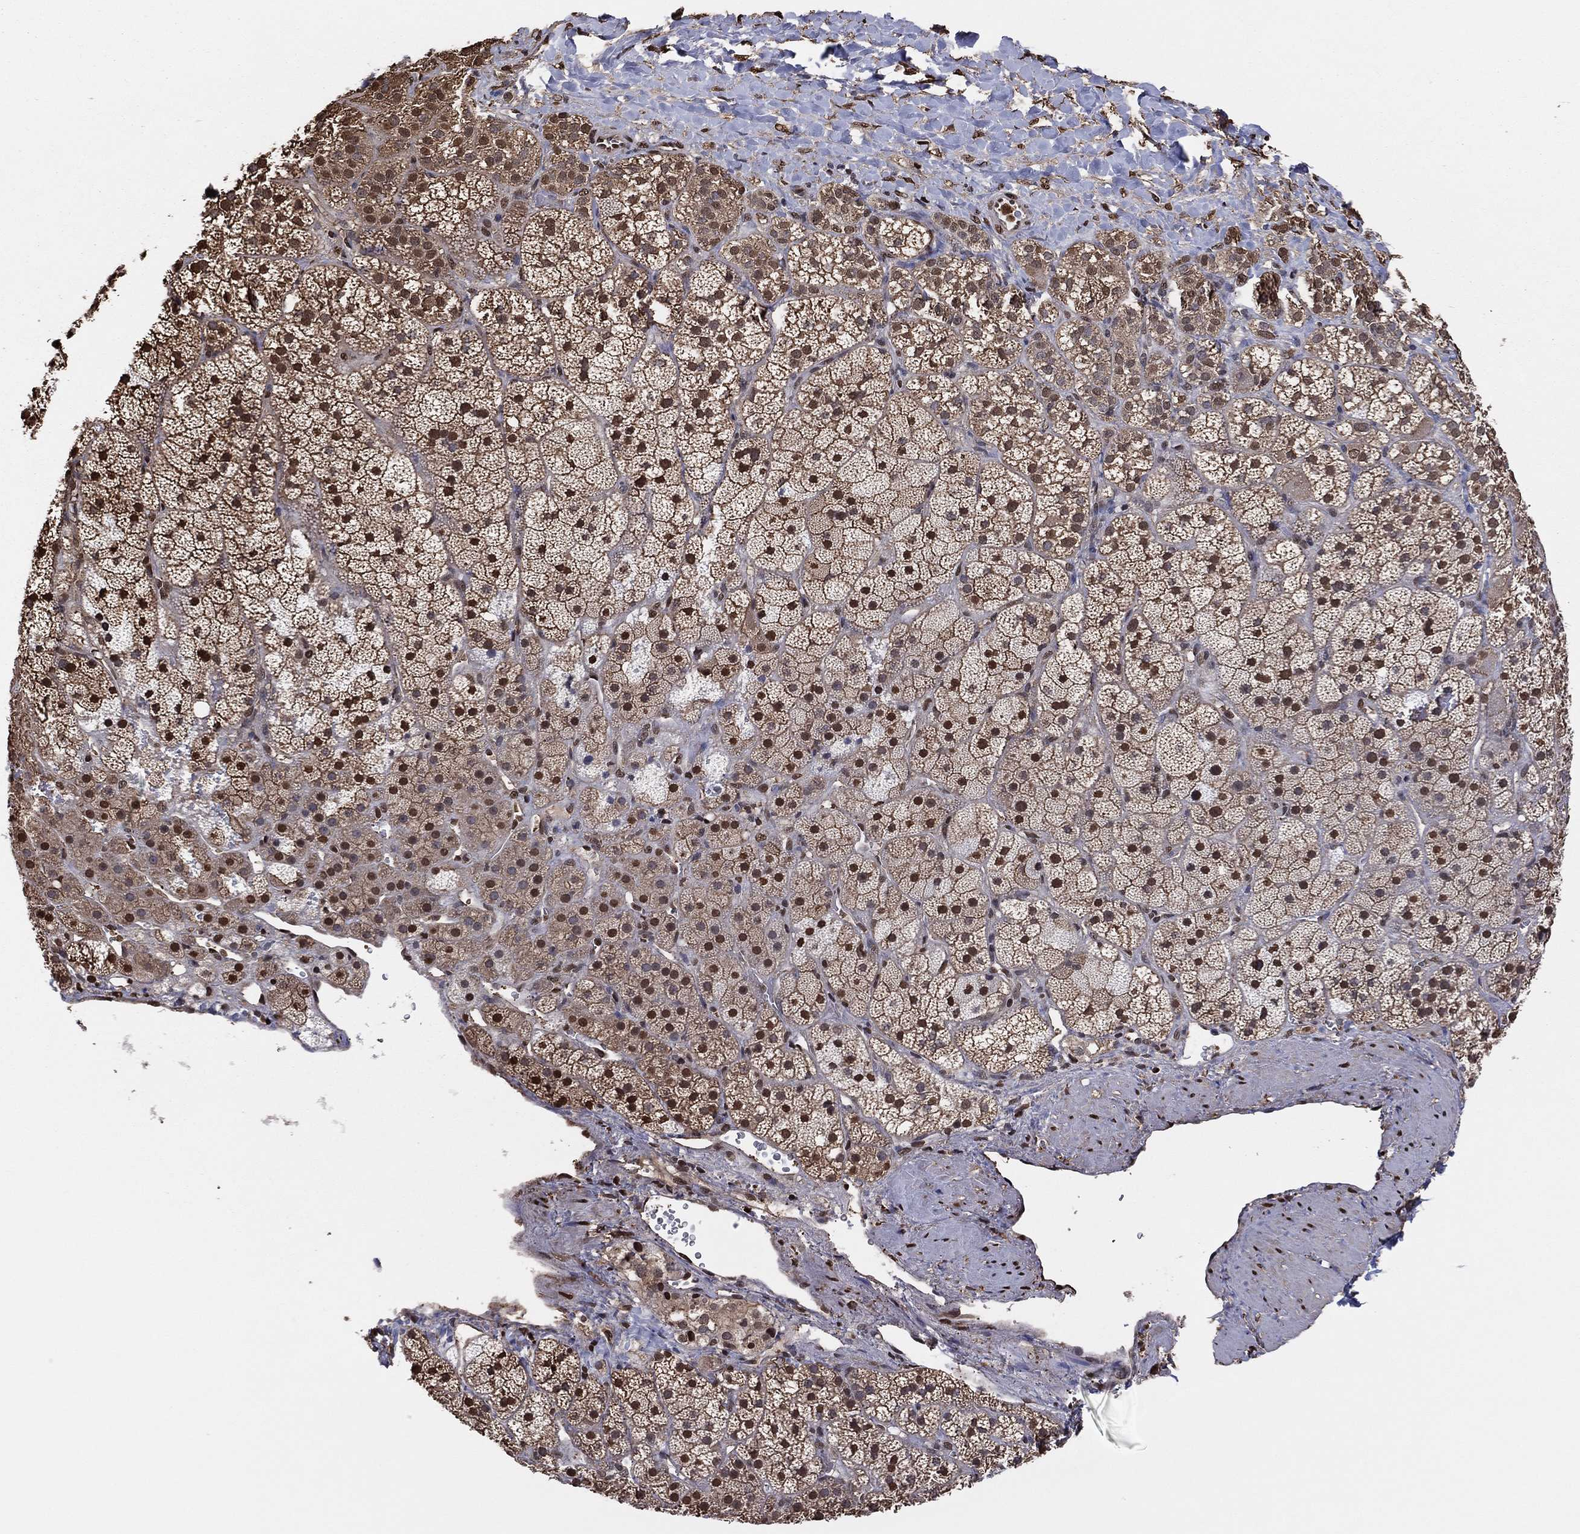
{"staining": {"intensity": "moderate", "quantity": "25%-75%", "location": "nuclear"}, "tissue": "adrenal gland", "cell_type": "Glandular cells", "image_type": "normal", "snomed": [{"axis": "morphology", "description": "Normal tissue, NOS"}, {"axis": "topography", "description": "Adrenal gland"}], "caption": "Protein staining of normal adrenal gland shows moderate nuclear positivity in about 25%-75% of glandular cells.", "gene": "GAPDH", "patient": {"sex": "male", "age": 57}}